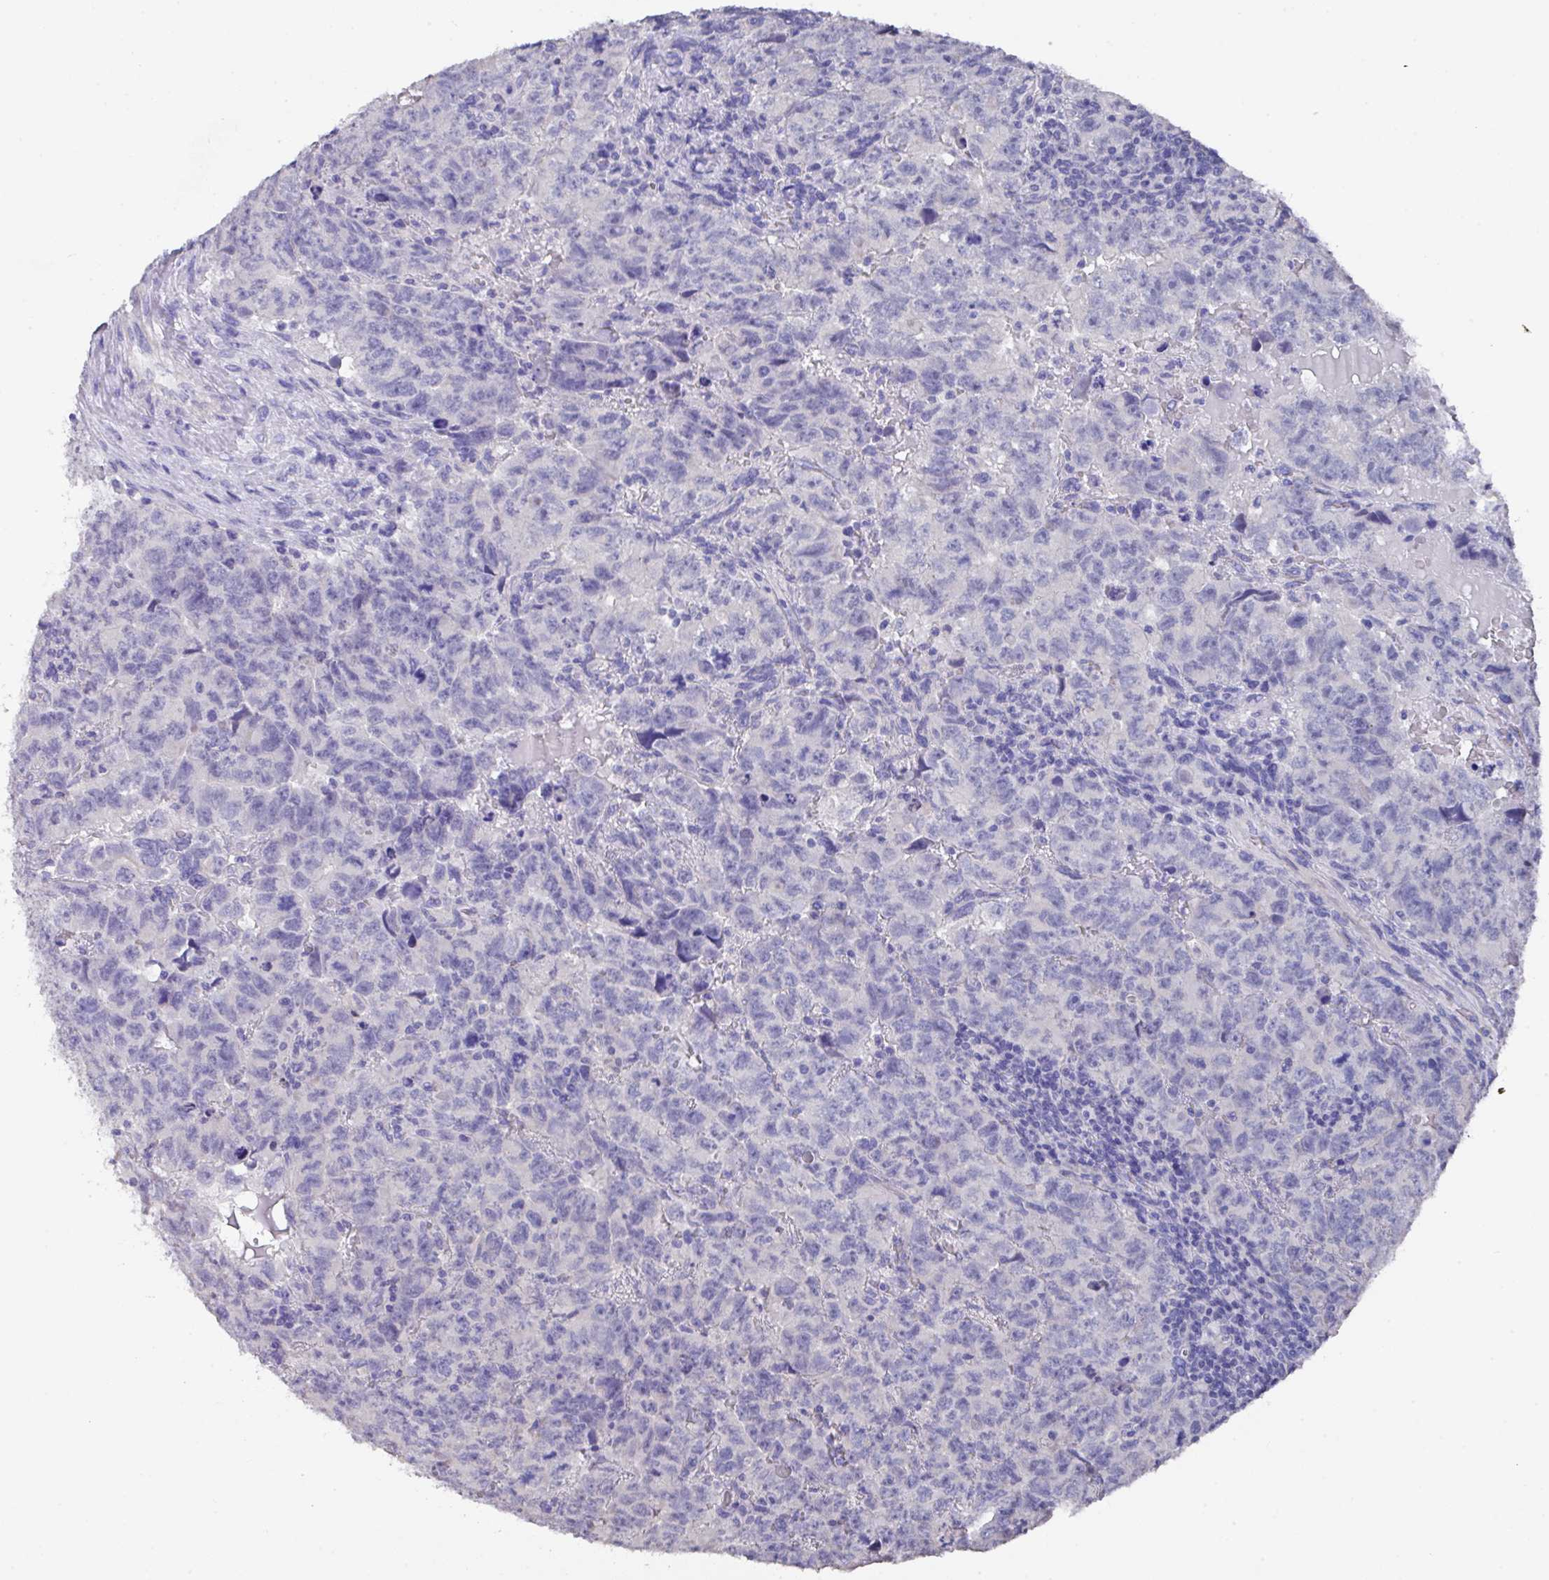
{"staining": {"intensity": "negative", "quantity": "none", "location": "none"}, "tissue": "testis cancer", "cell_type": "Tumor cells", "image_type": "cancer", "snomed": [{"axis": "morphology", "description": "Carcinoma, Embryonal, NOS"}, {"axis": "topography", "description": "Testis"}], "caption": "DAB (3,3'-diaminobenzidine) immunohistochemical staining of testis cancer (embryonal carcinoma) reveals no significant staining in tumor cells.", "gene": "DAZL", "patient": {"sex": "male", "age": 24}}